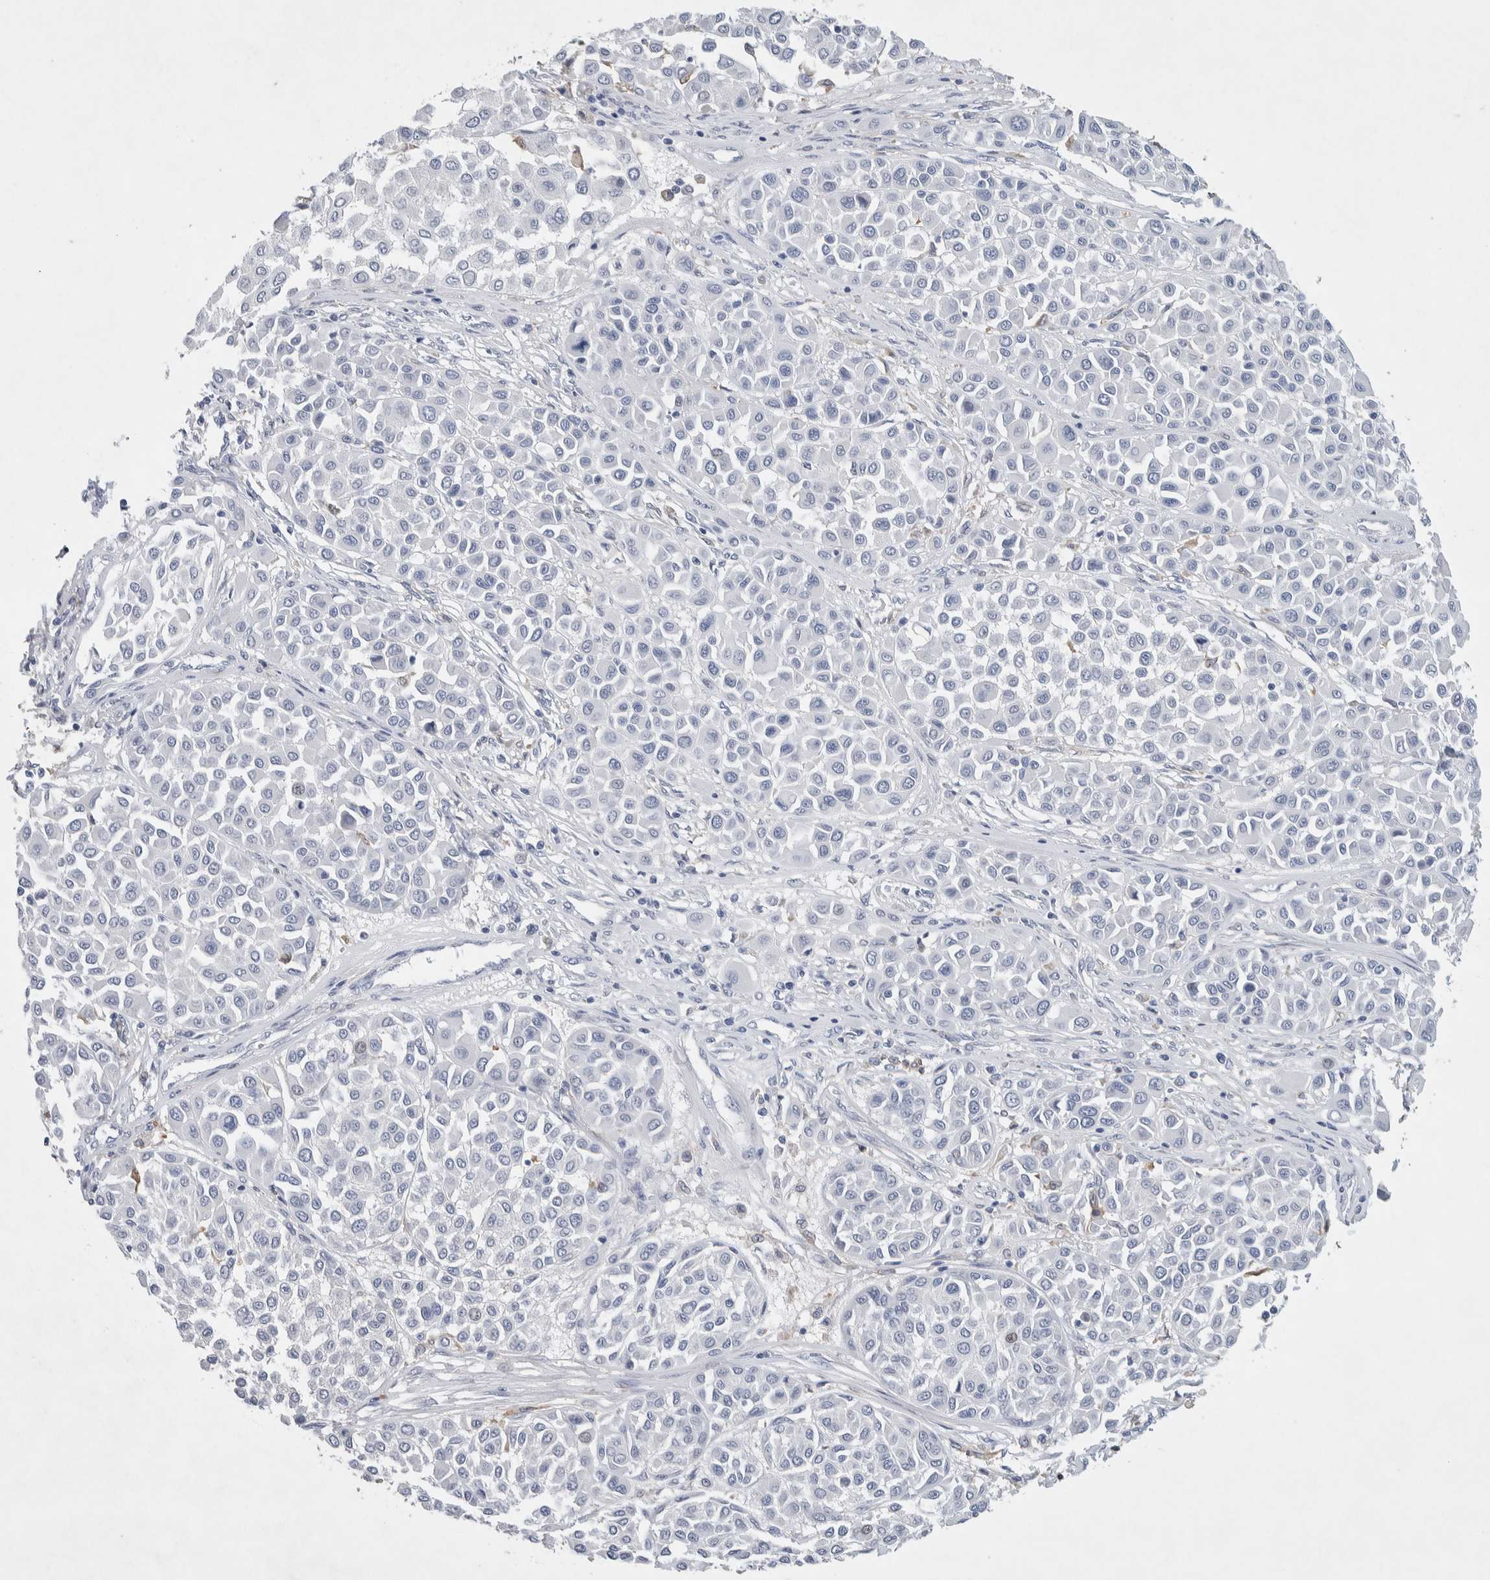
{"staining": {"intensity": "negative", "quantity": "none", "location": "none"}, "tissue": "melanoma", "cell_type": "Tumor cells", "image_type": "cancer", "snomed": [{"axis": "morphology", "description": "Malignant melanoma, Metastatic site"}, {"axis": "topography", "description": "Soft tissue"}], "caption": "Immunohistochemistry histopathology image of neoplastic tissue: malignant melanoma (metastatic site) stained with DAB reveals no significant protein positivity in tumor cells.", "gene": "NCF2", "patient": {"sex": "male", "age": 41}}